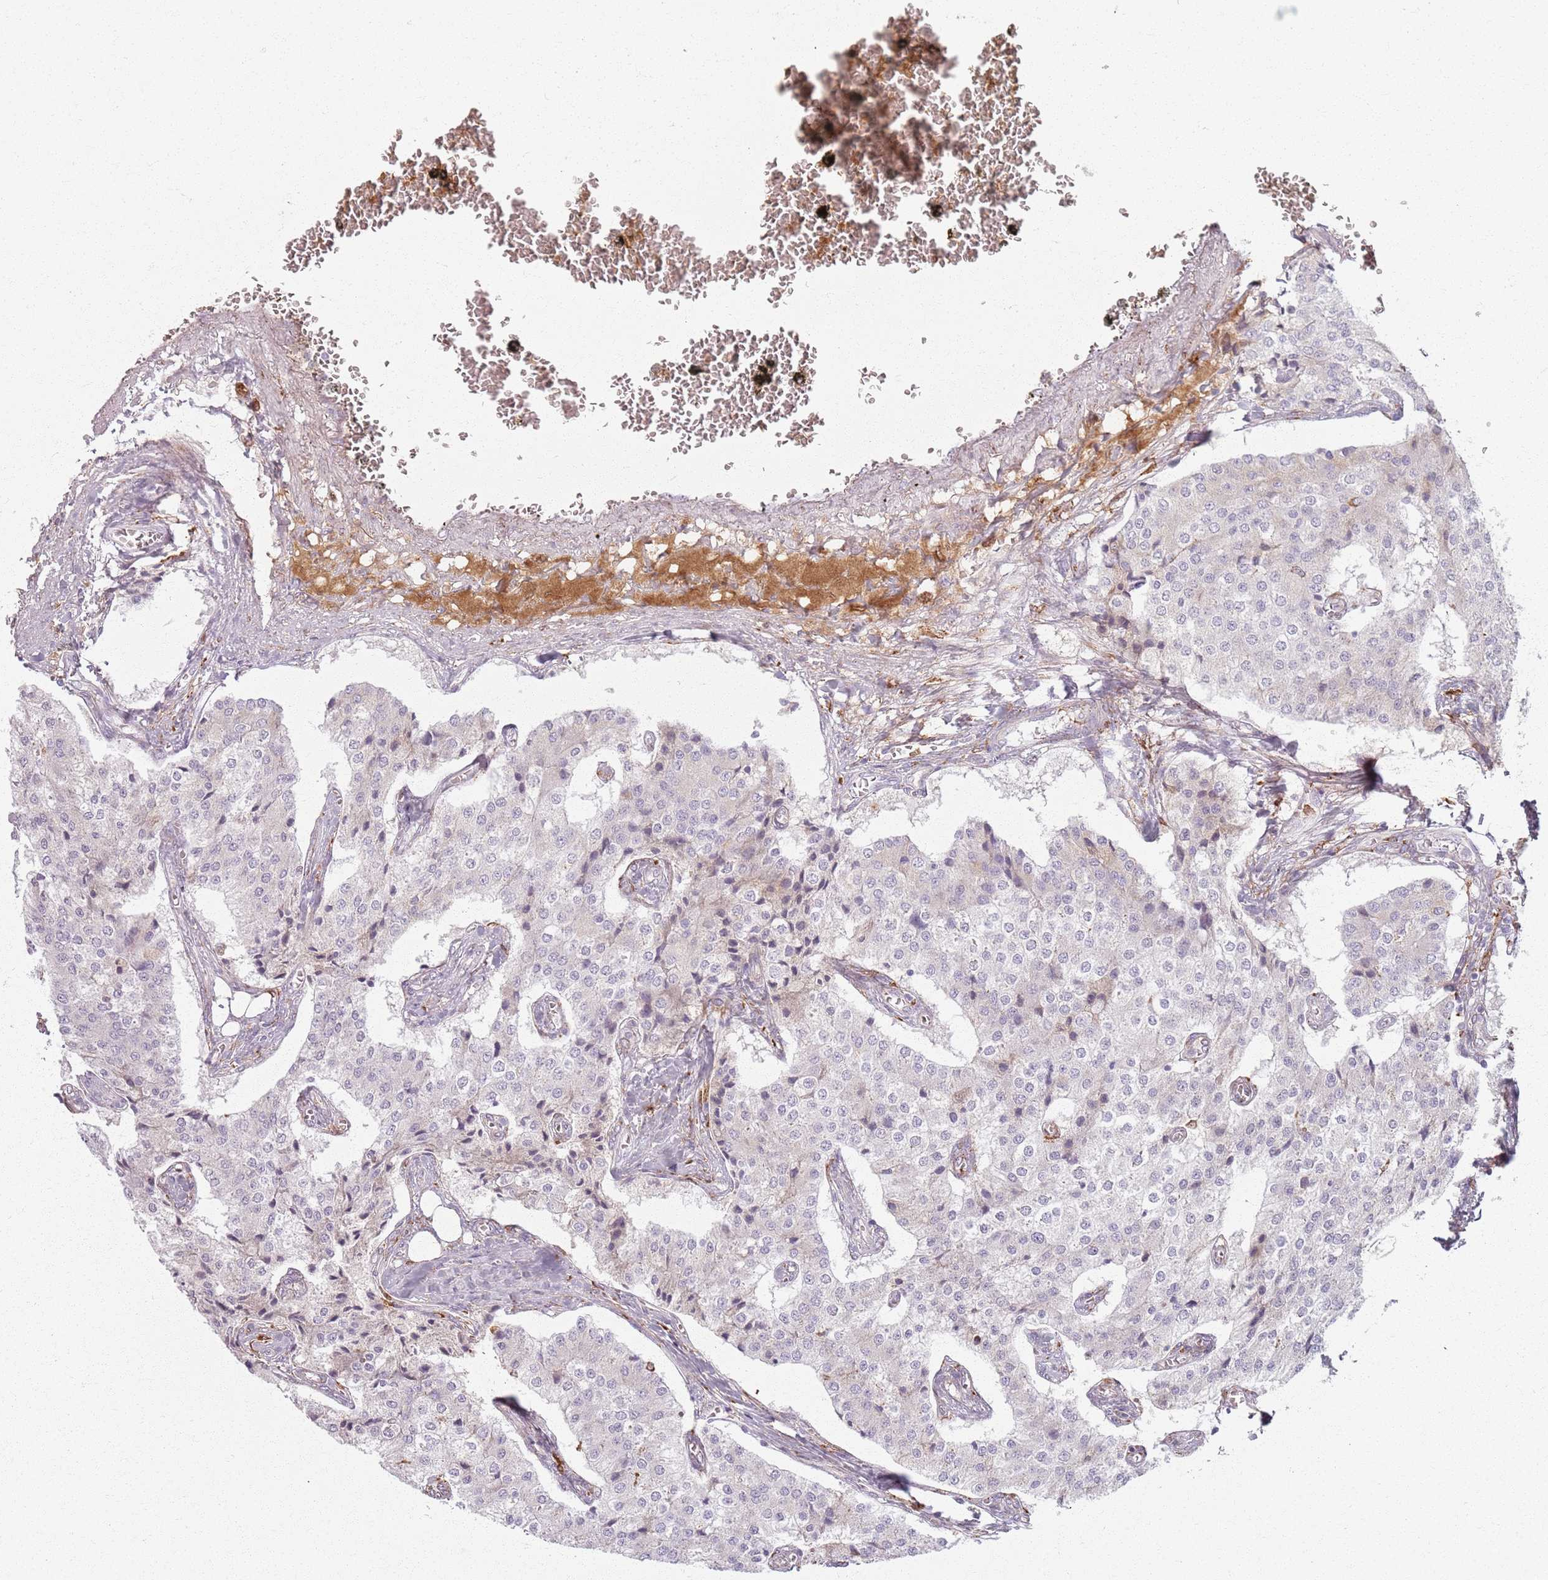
{"staining": {"intensity": "negative", "quantity": "none", "location": "none"}, "tissue": "carcinoid", "cell_type": "Tumor cells", "image_type": "cancer", "snomed": [{"axis": "morphology", "description": "Carcinoid, malignant, NOS"}, {"axis": "topography", "description": "Colon"}], "caption": "Immunohistochemistry (IHC) of human carcinoid displays no staining in tumor cells.", "gene": "COLGALT1", "patient": {"sex": "female", "age": 52}}